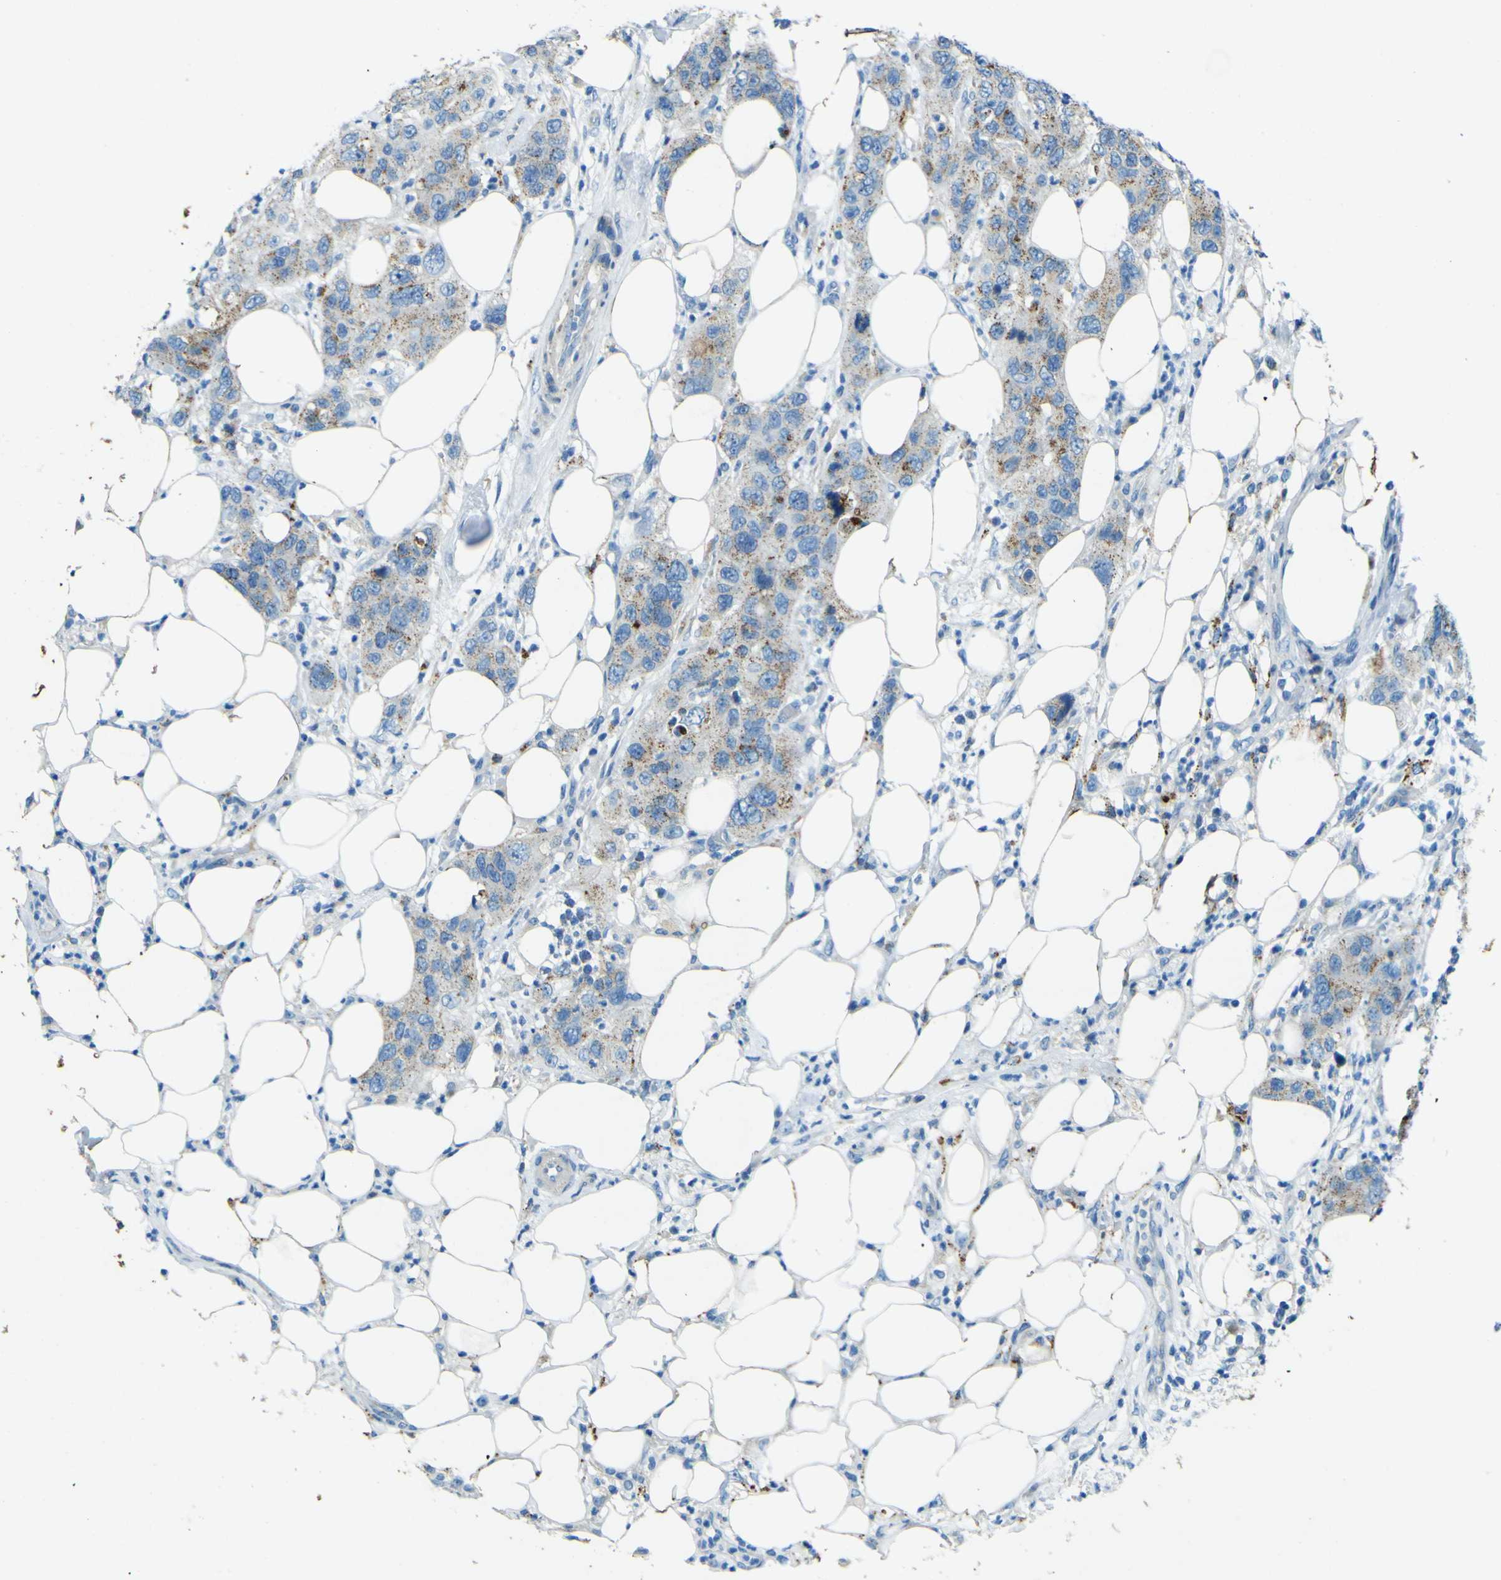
{"staining": {"intensity": "weak", "quantity": "25%-75%", "location": "cytoplasmic/membranous"}, "tissue": "pancreatic cancer", "cell_type": "Tumor cells", "image_type": "cancer", "snomed": [{"axis": "morphology", "description": "Adenocarcinoma, NOS"}, {"axis": "topography", "description": "Pancreas"}], "caption": "Protein staining by immunohistochemistry reveals weak cytoplasmic/membranous positivity in about 25%-75% of tumor cells in adenocarcinoma (pancreatic).", "gene": "PDE9A", "patient": {"sex": "female", "age": 71}}